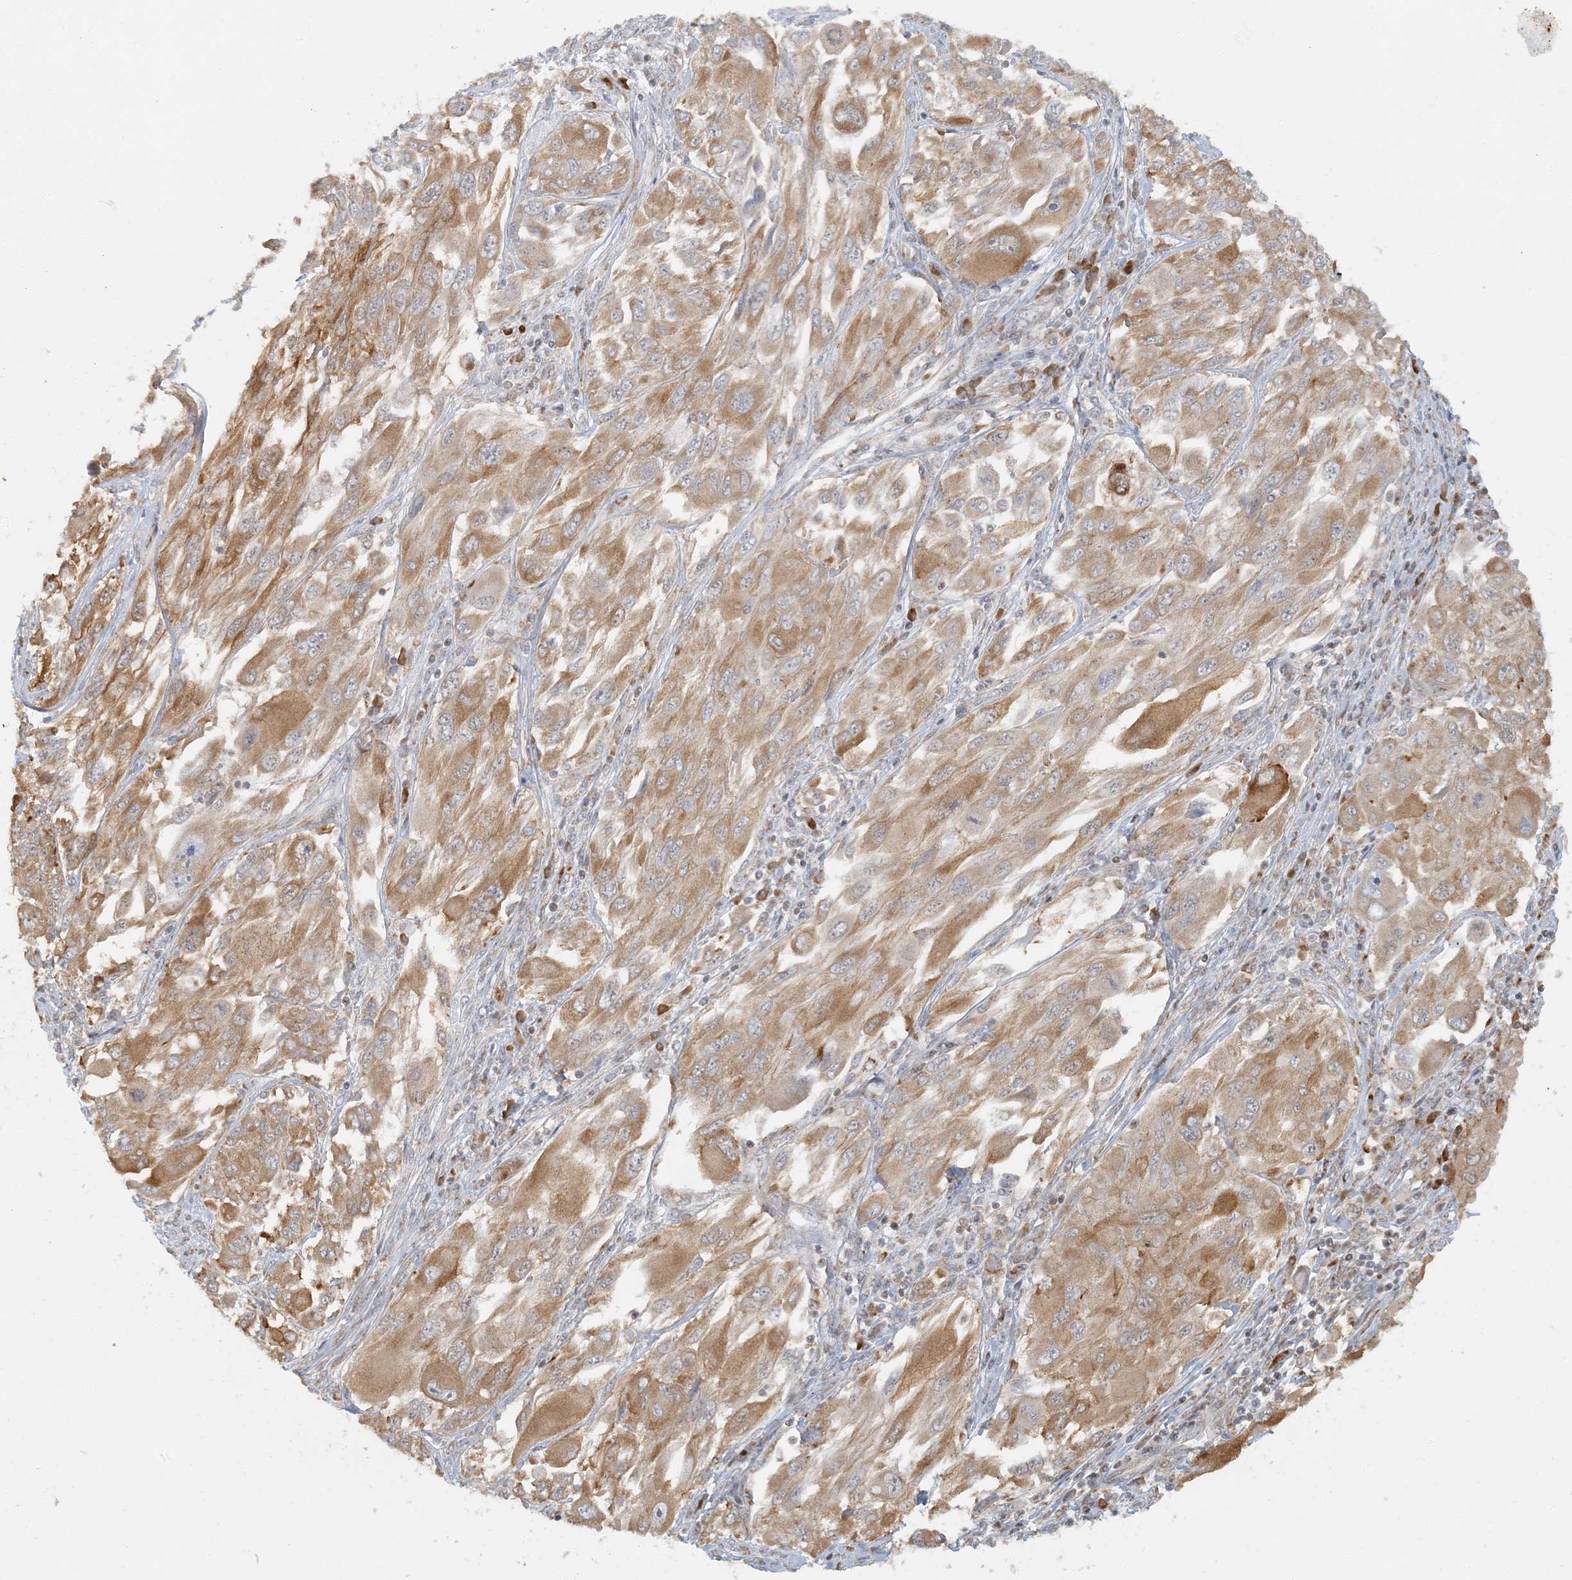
{"staining": {"intensity": "moderate", "quantity": ">75%", "location": "cytoplasmic/membranous"}, "tissue": "melanoma", "cell_type": "Tumor cells", "image_type": "cancer", "snomed": [{"axis": "morphology", "description": "Malignant melanoma, NOS"}, {"axis": "topography", "description": "Skin"}], "caption": "There is medium levels of moderate cytoplasmic/membranous staining in tumor cells of melanoma, as demonstrated by immunohistochemical staining (brown color).", "gene": "AK9", "patient": {"sex": "female", "age": 91}}